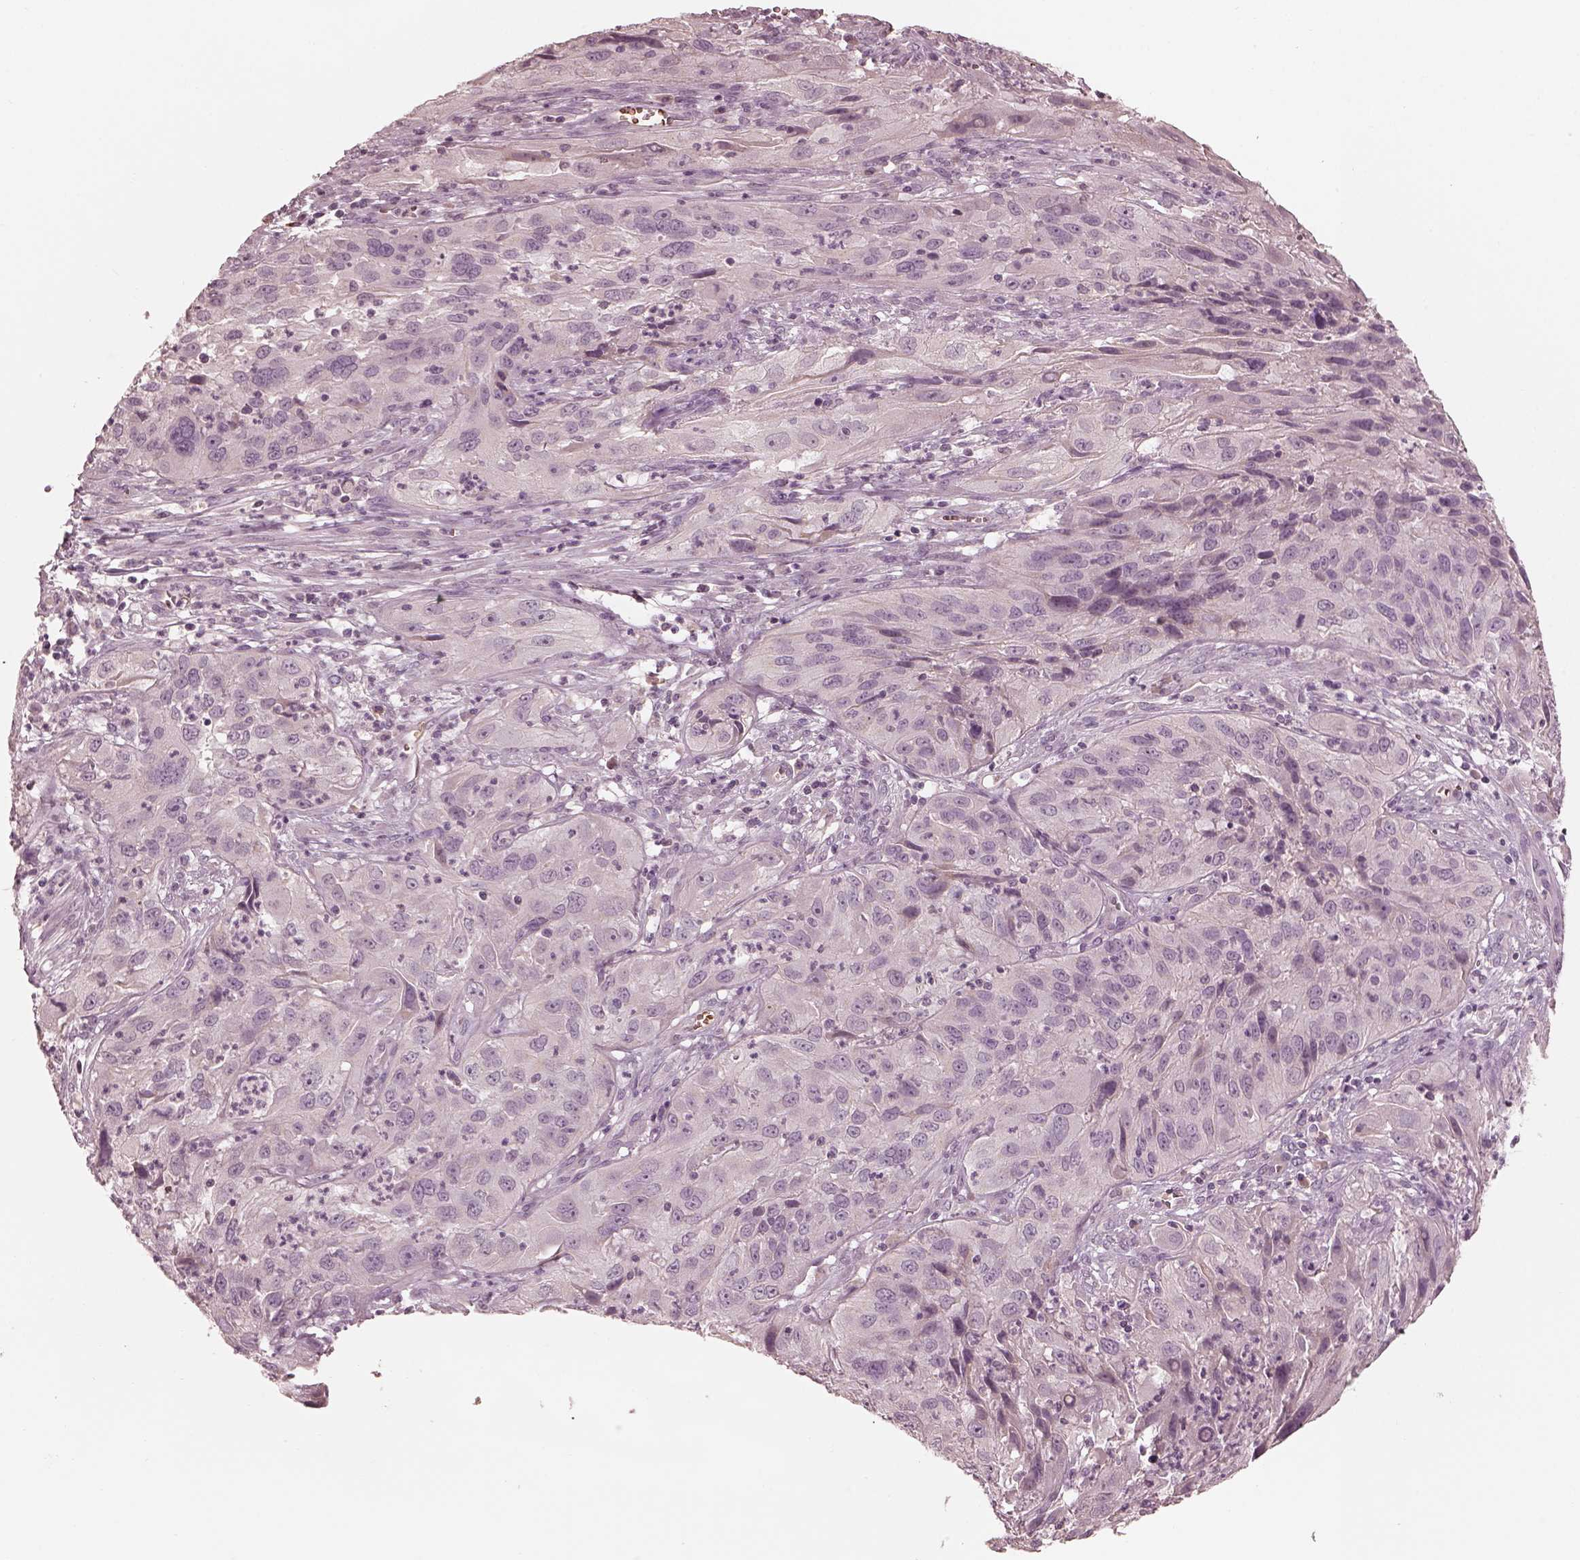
{"staining": {"intensity": "negative", "quantity": "none", "location": "none"}, "tissue": "cervical cancer", "cell_type": "Tumor cells", "image_type": "cancer", "snomed": [{"axis": "morphology", "description": "Squamous cell carcinoma, NOS"}, {"axis": "topography", "description": "Cervix"}], "caption": "Cervical cancer stained for a protein using immunohistochemistry (IHC) exhibits no positivity tumor cells.", "gene": "ANKLE1", "patient": {"sex": "female", "age": 32}}